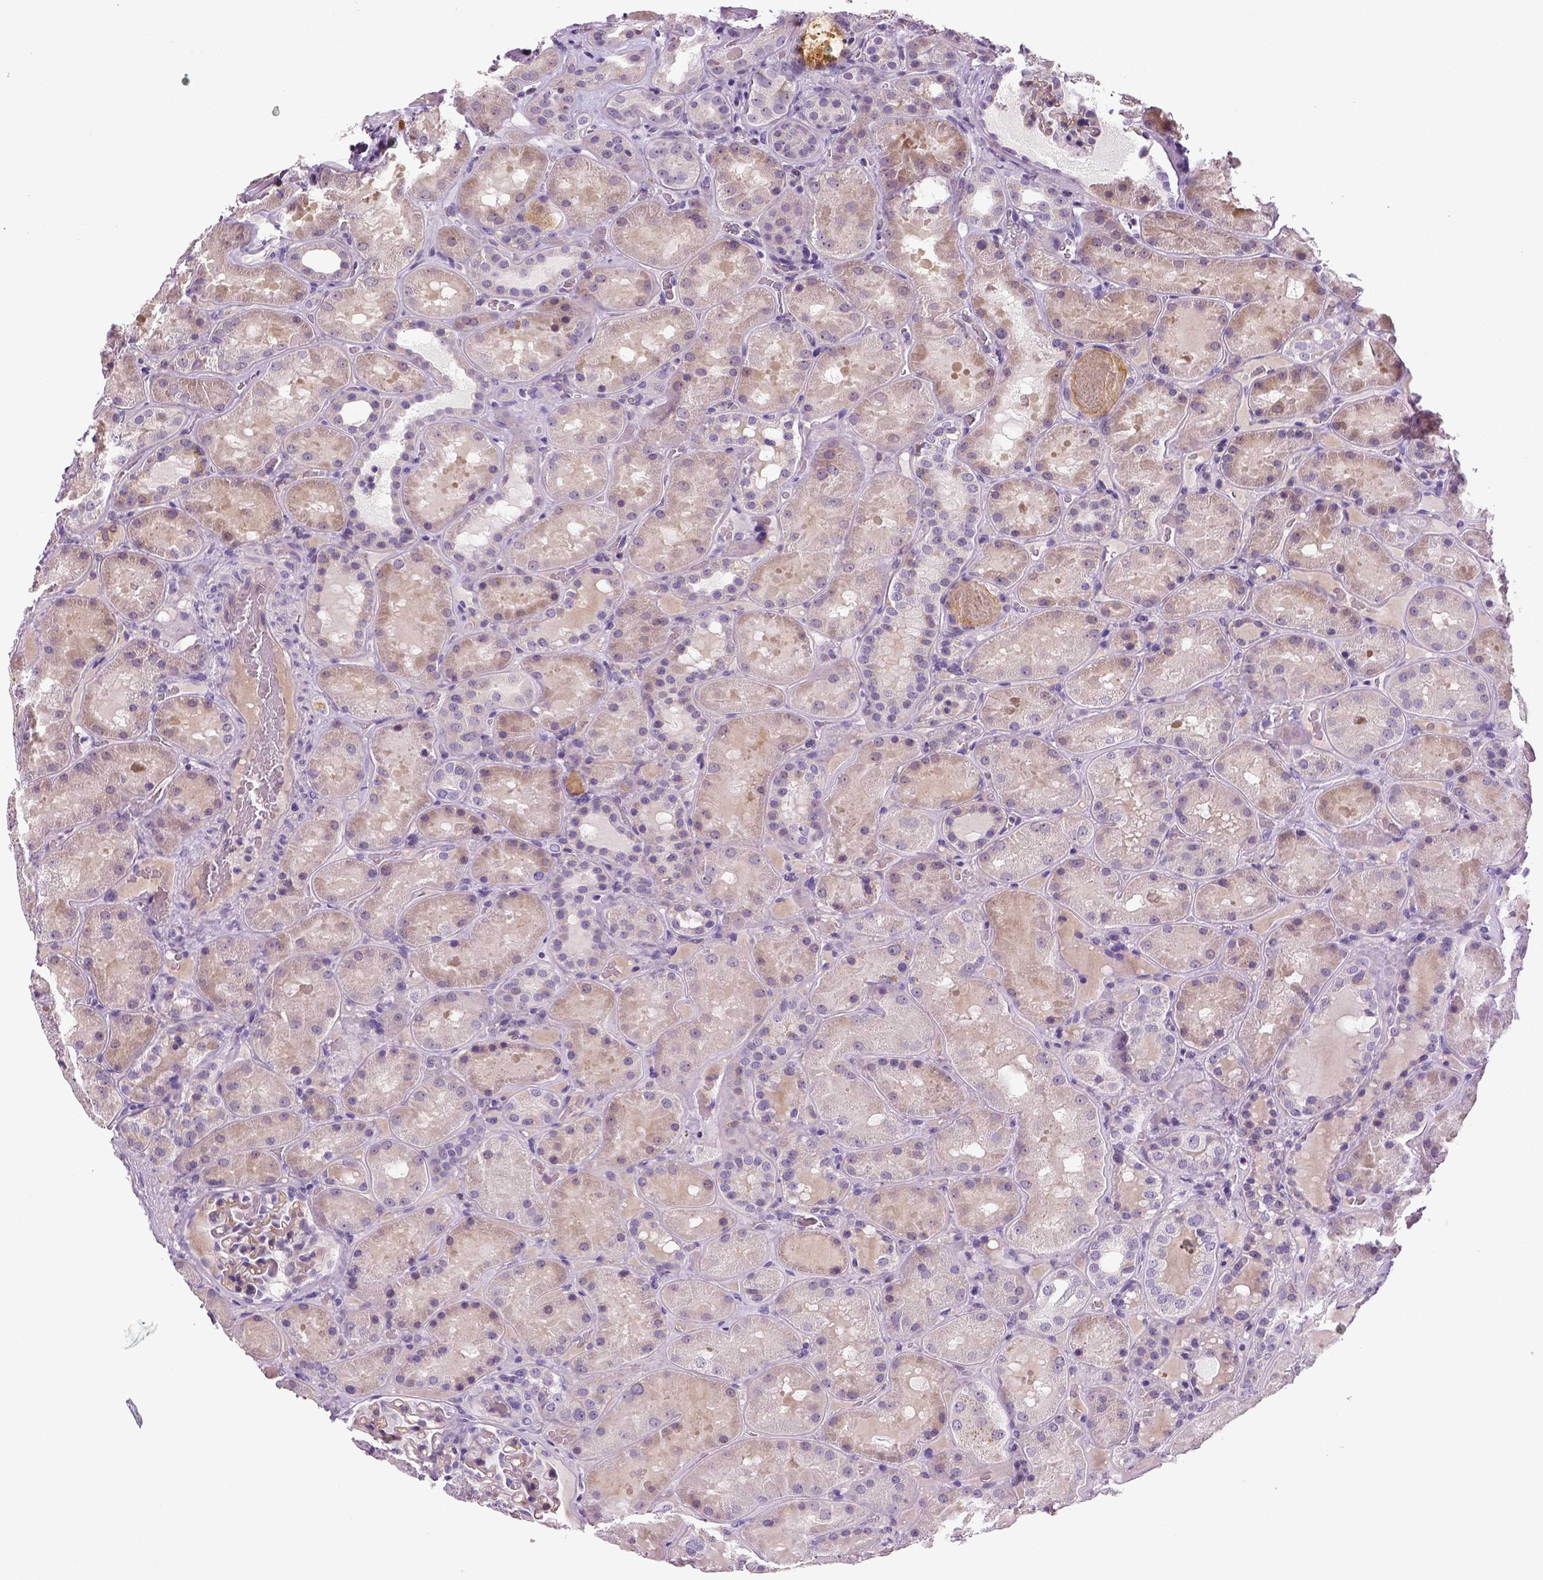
{"staining": {"intensity": "strong", "quantity": "25%-75%", "location": "cytoplasmic/membranous"}, "tissue": "kidney", "cell_type": "Cells in glomeruli", "image_type": "normal", "snomed": [{"axis": "morphology", "description": "Normal tissue, NOS"}, {"axis": "topography", "description": "Kidney"}], "caption": "Unremarkable kidney displays strong cytoplasmic/membranous positivity in about 25%-75% of cells in glomeruli, visualized by immunohistochemistry. (brown staining indicates protein expression, while blue staining denotes nuclei).", "gene": "ENSG00000250349", "patient": {"sex": "male", "age": 73}}